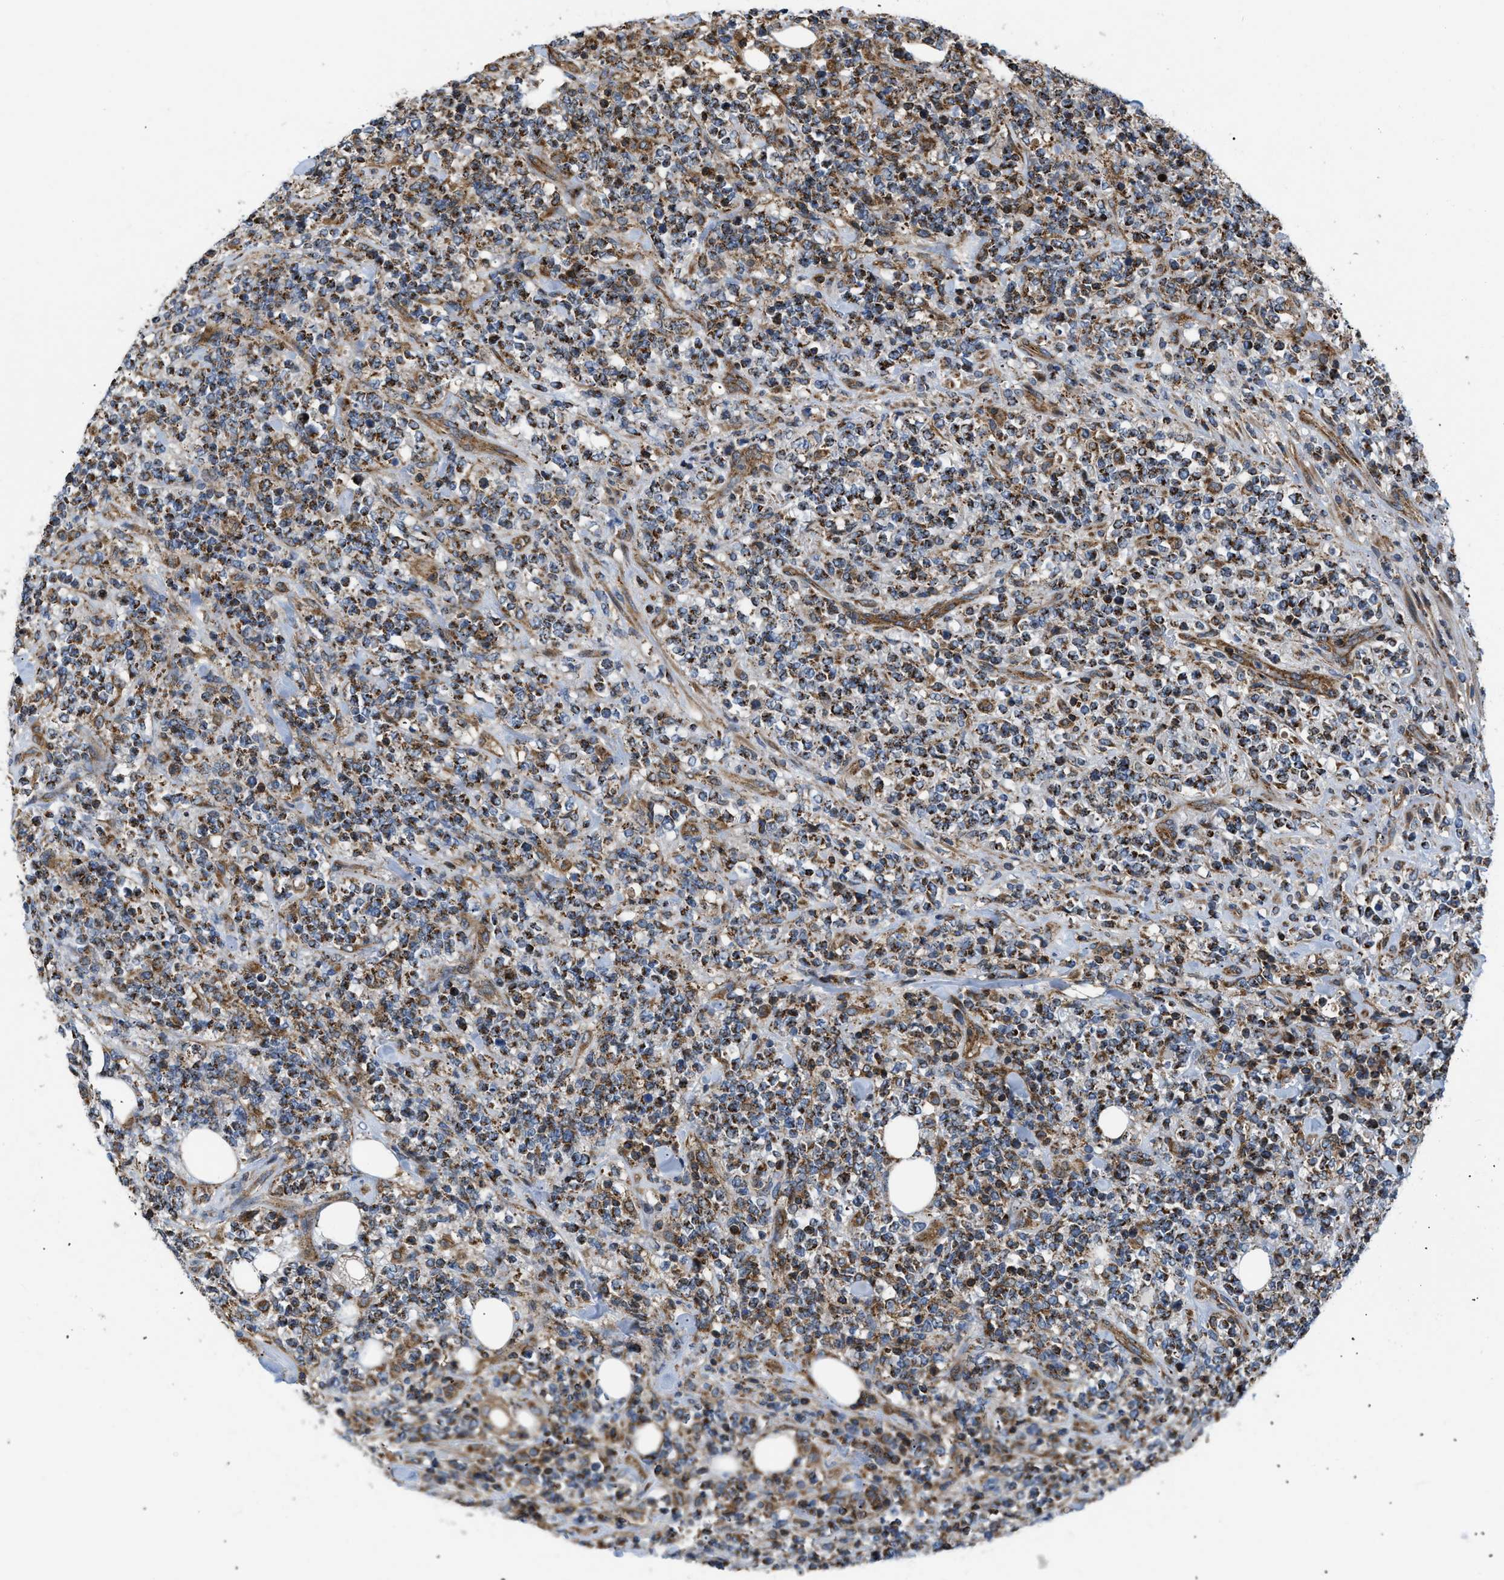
{"staining": {"intensity": "strong", "quantity": ">75%", "location": "cytoplasmic/membranous"}, "tissue": "lymphoma", "cell_type": "Tumor cells", "image_type": "cancer", "snomed": [{"axis": "morphology", "description": "Malignant lymphoma, non-Hodgkin's type, High grade"}, {"axis": "topography", "description": "Soft tissue"}], "caption": "Immunohistochemical staining of high-grade malignant lymphoma, non-Hodgkin's type demonstrates strong cytoplasmic/membranous protein staining in about >75% of tumor cells. (DAB (3,3'-diaminobenzidine) IHC with brightfield microscopy, high magnification).", "gene": "OPTN", "patient": {"sex": "male", "age": 18}}